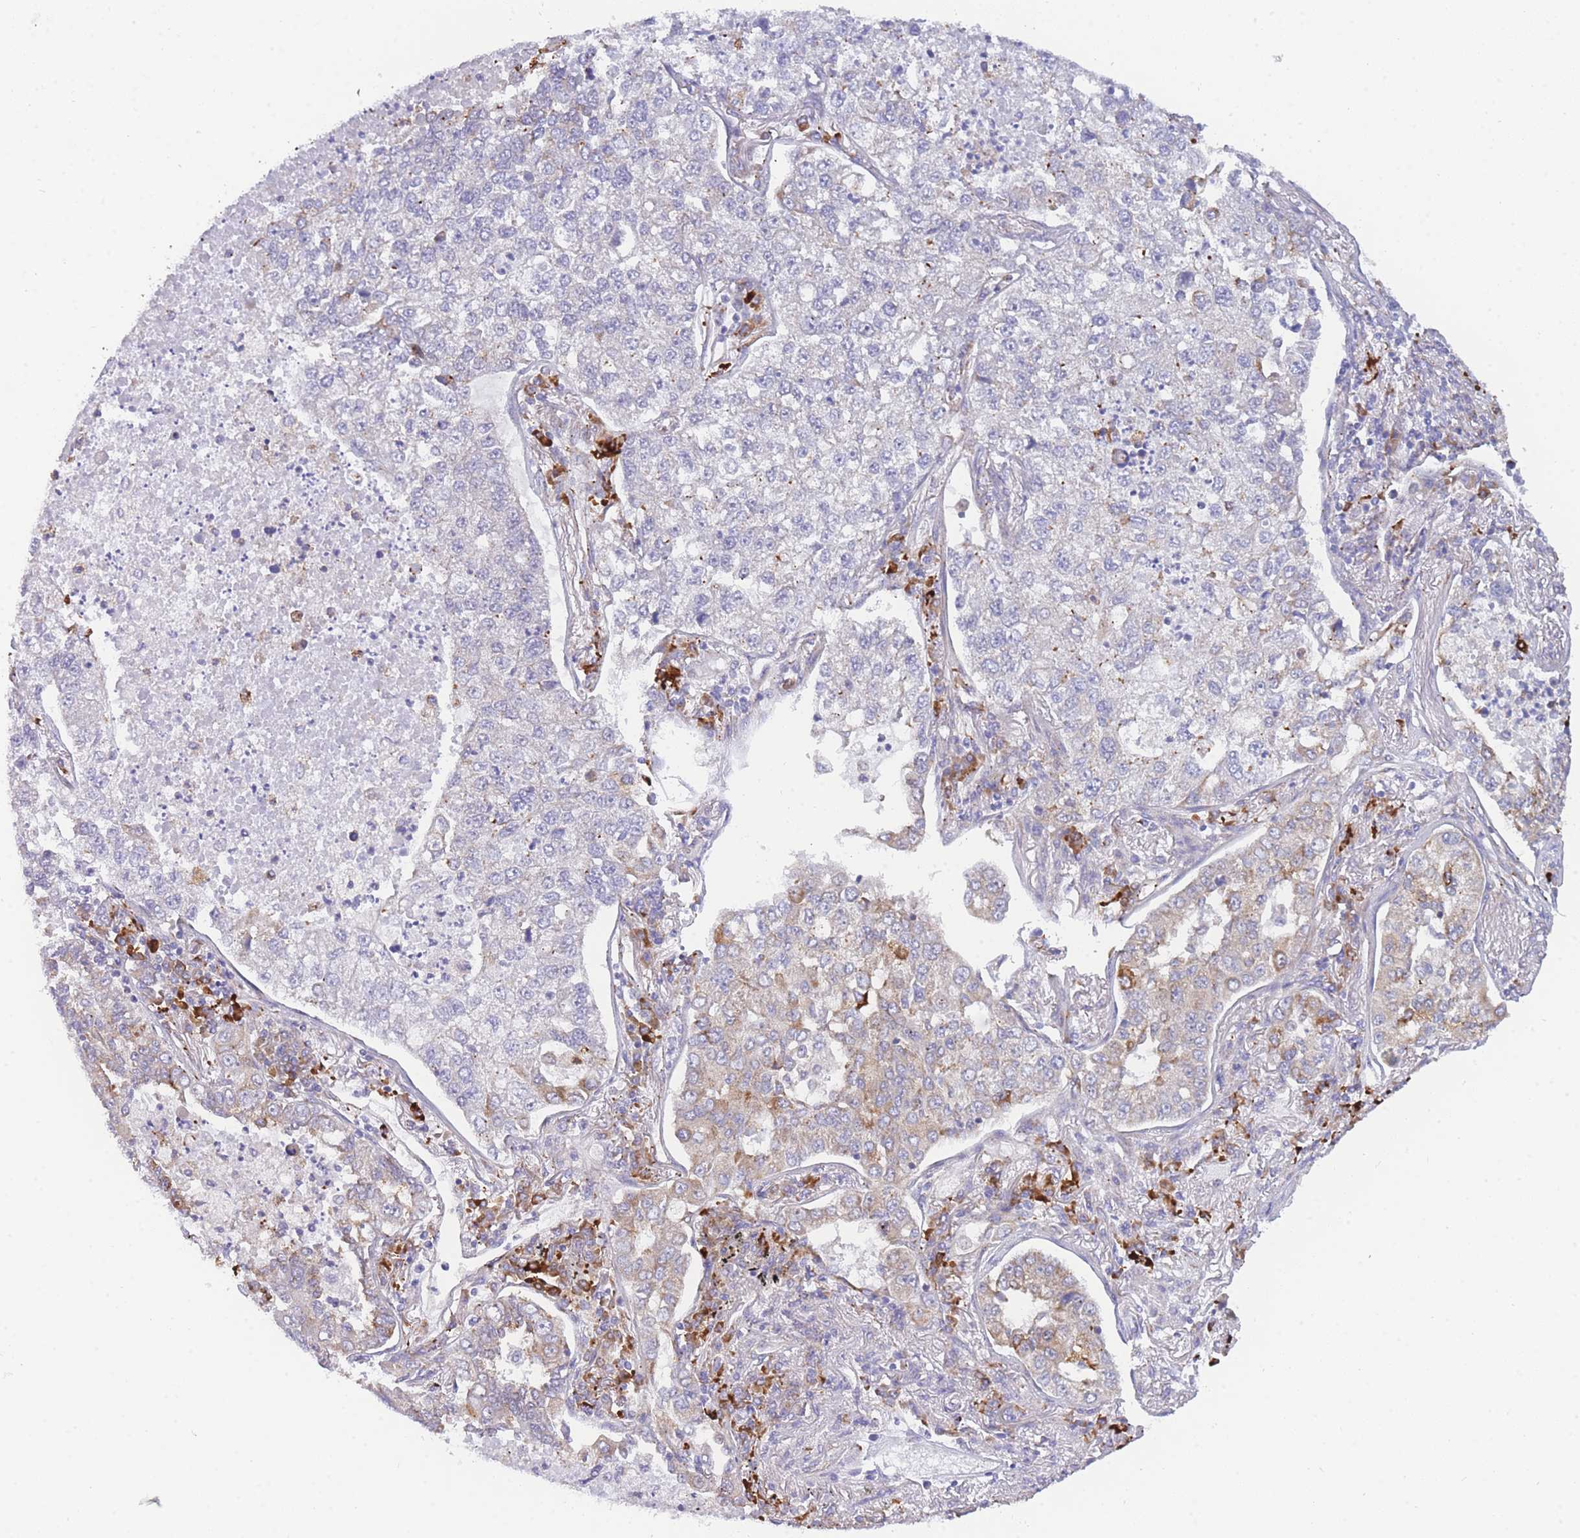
{"staining": {"intensity": "weak", "quantity": "<25%", "location": "cytoplasmic/membranous"}, "tissue": "lung cancer", "cell_type": "Tumor cells", "image_type": "cancer", "snomed": [{"axis": "morphology", "description": "Adenocarcinoma, NOS"}, {"axis": "topography", "description": "Lung"}], "caption": "A photomicrograph of lung cancer (adenocarcinoma) stained for a protein exhibits no brown staining in tumor cells.", "gene": "ZNF510", "patient": {"sex": "male", "age": 49}}